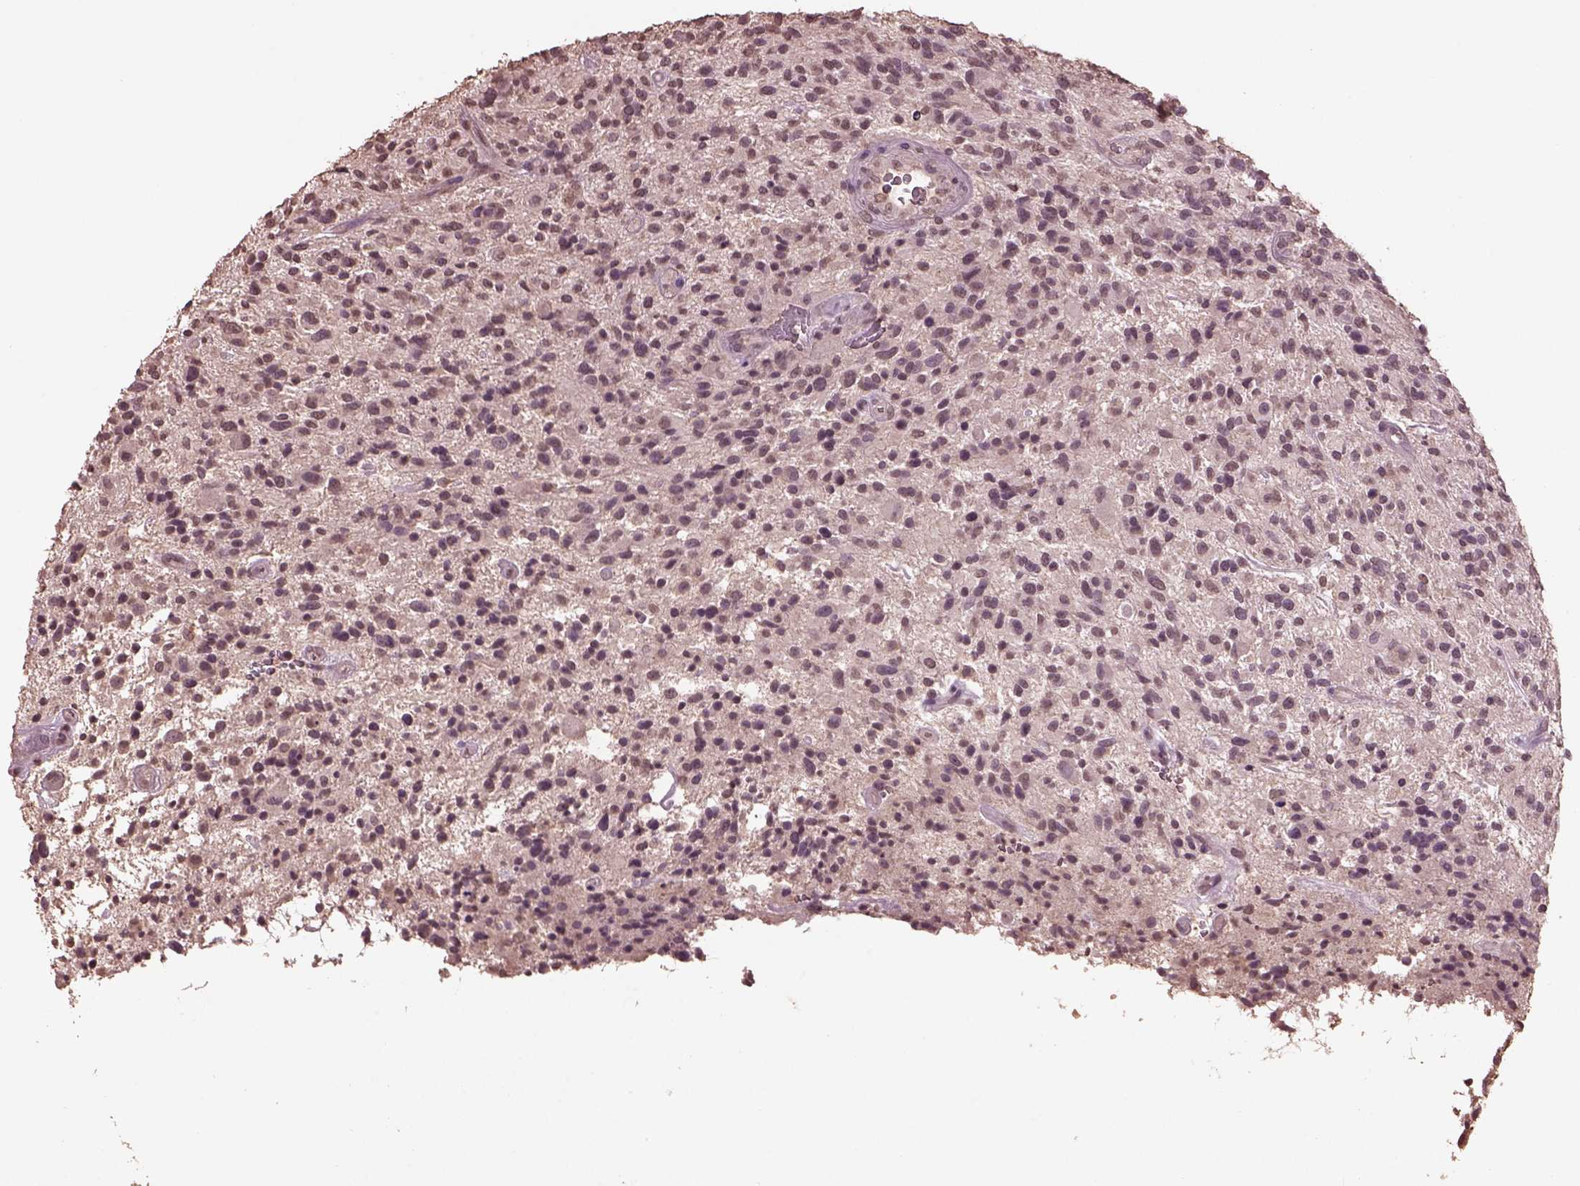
{"staining": {"intensity": "negative", "quantity": "none", "location": "none"}, "tissue": "glioma", "cell_type": "Tumor cells", "image_type": "cancer", "snomed": [{"axis": "morphology", "description": "Glioma, malignant, High grade"}, {"axis": "topography", "description": "Brain"}], "caption": "Immunohistochemical staining of human glioma shows no significant positivity in tumor cells. (DAB immunohistochemistry (IHC), high magnification).", "gene": "CPT1C", "patient": {"sex": "male", "age": 47}}